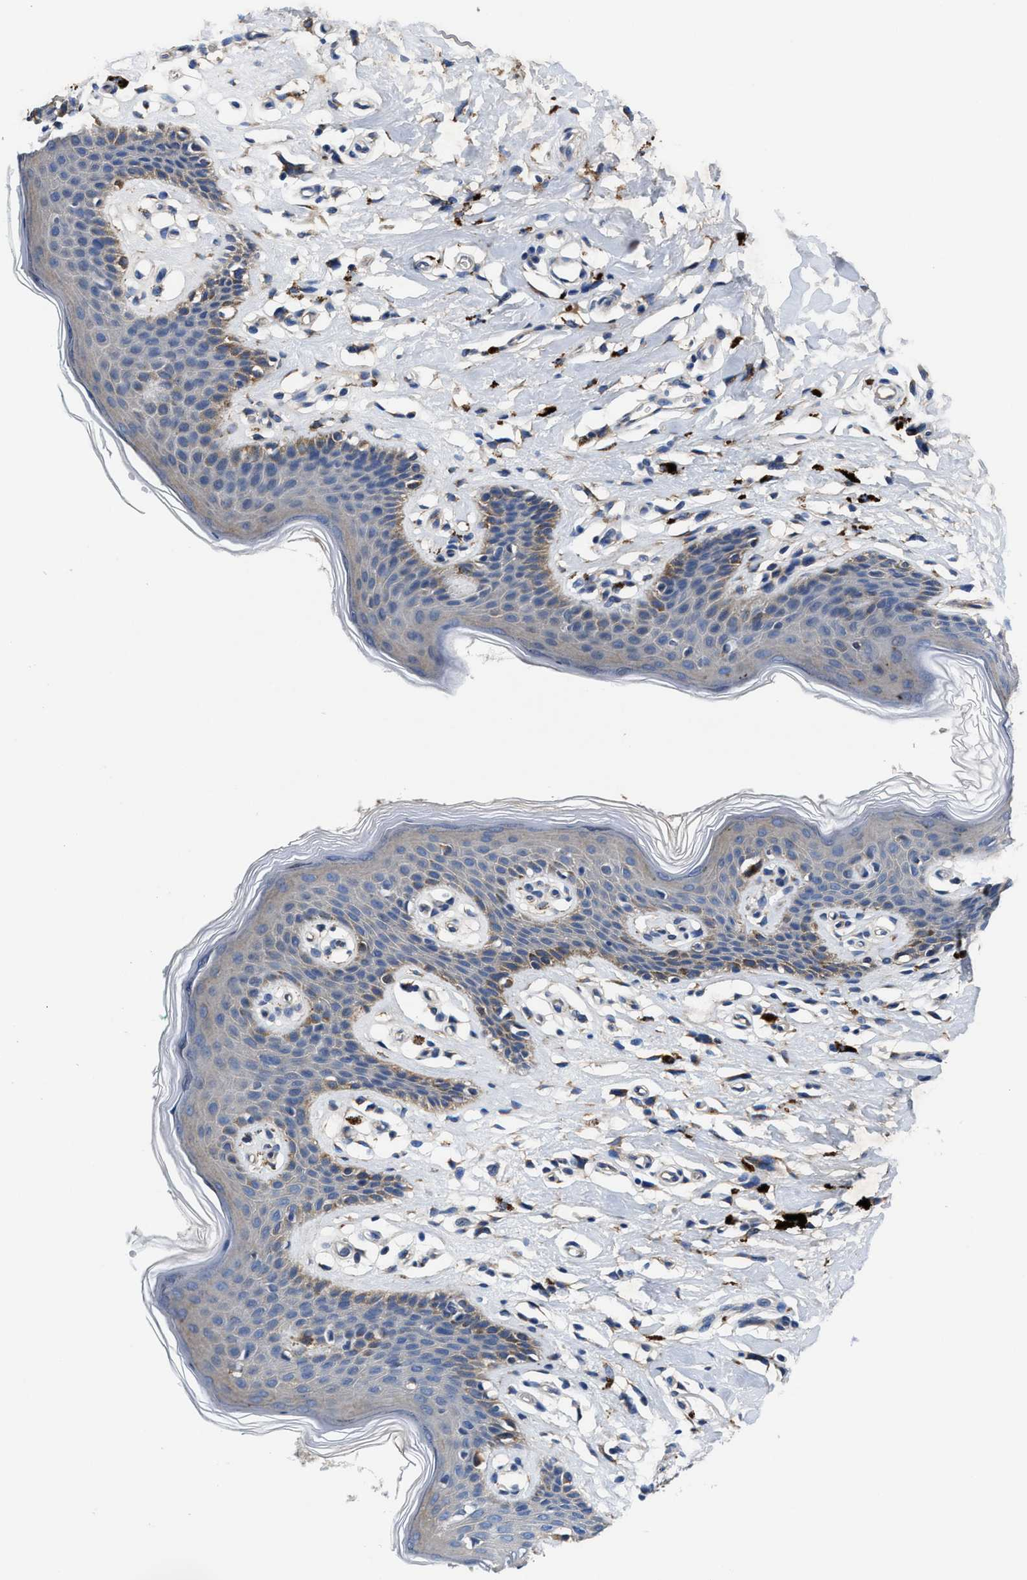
{"staining": {"intensity": "weak", "quantity": "<25%", "location": "cytoplasmic/membranous"}, "tissue": "skin", "cell_type": "Epidermal cells", "image_type": "normal", "snomed": [{"axis": "morphology", "description": "Normal tissue, NOS"}, {"axis": "topography", "description": "Vulva"}], "caption": "The image displays no staining of epidermal cells in unremarkable skin. (IHC, brightfield microscopy, high magnification).", "gene": "IDNK", "patient": {"sex": "female", "age": 66}}